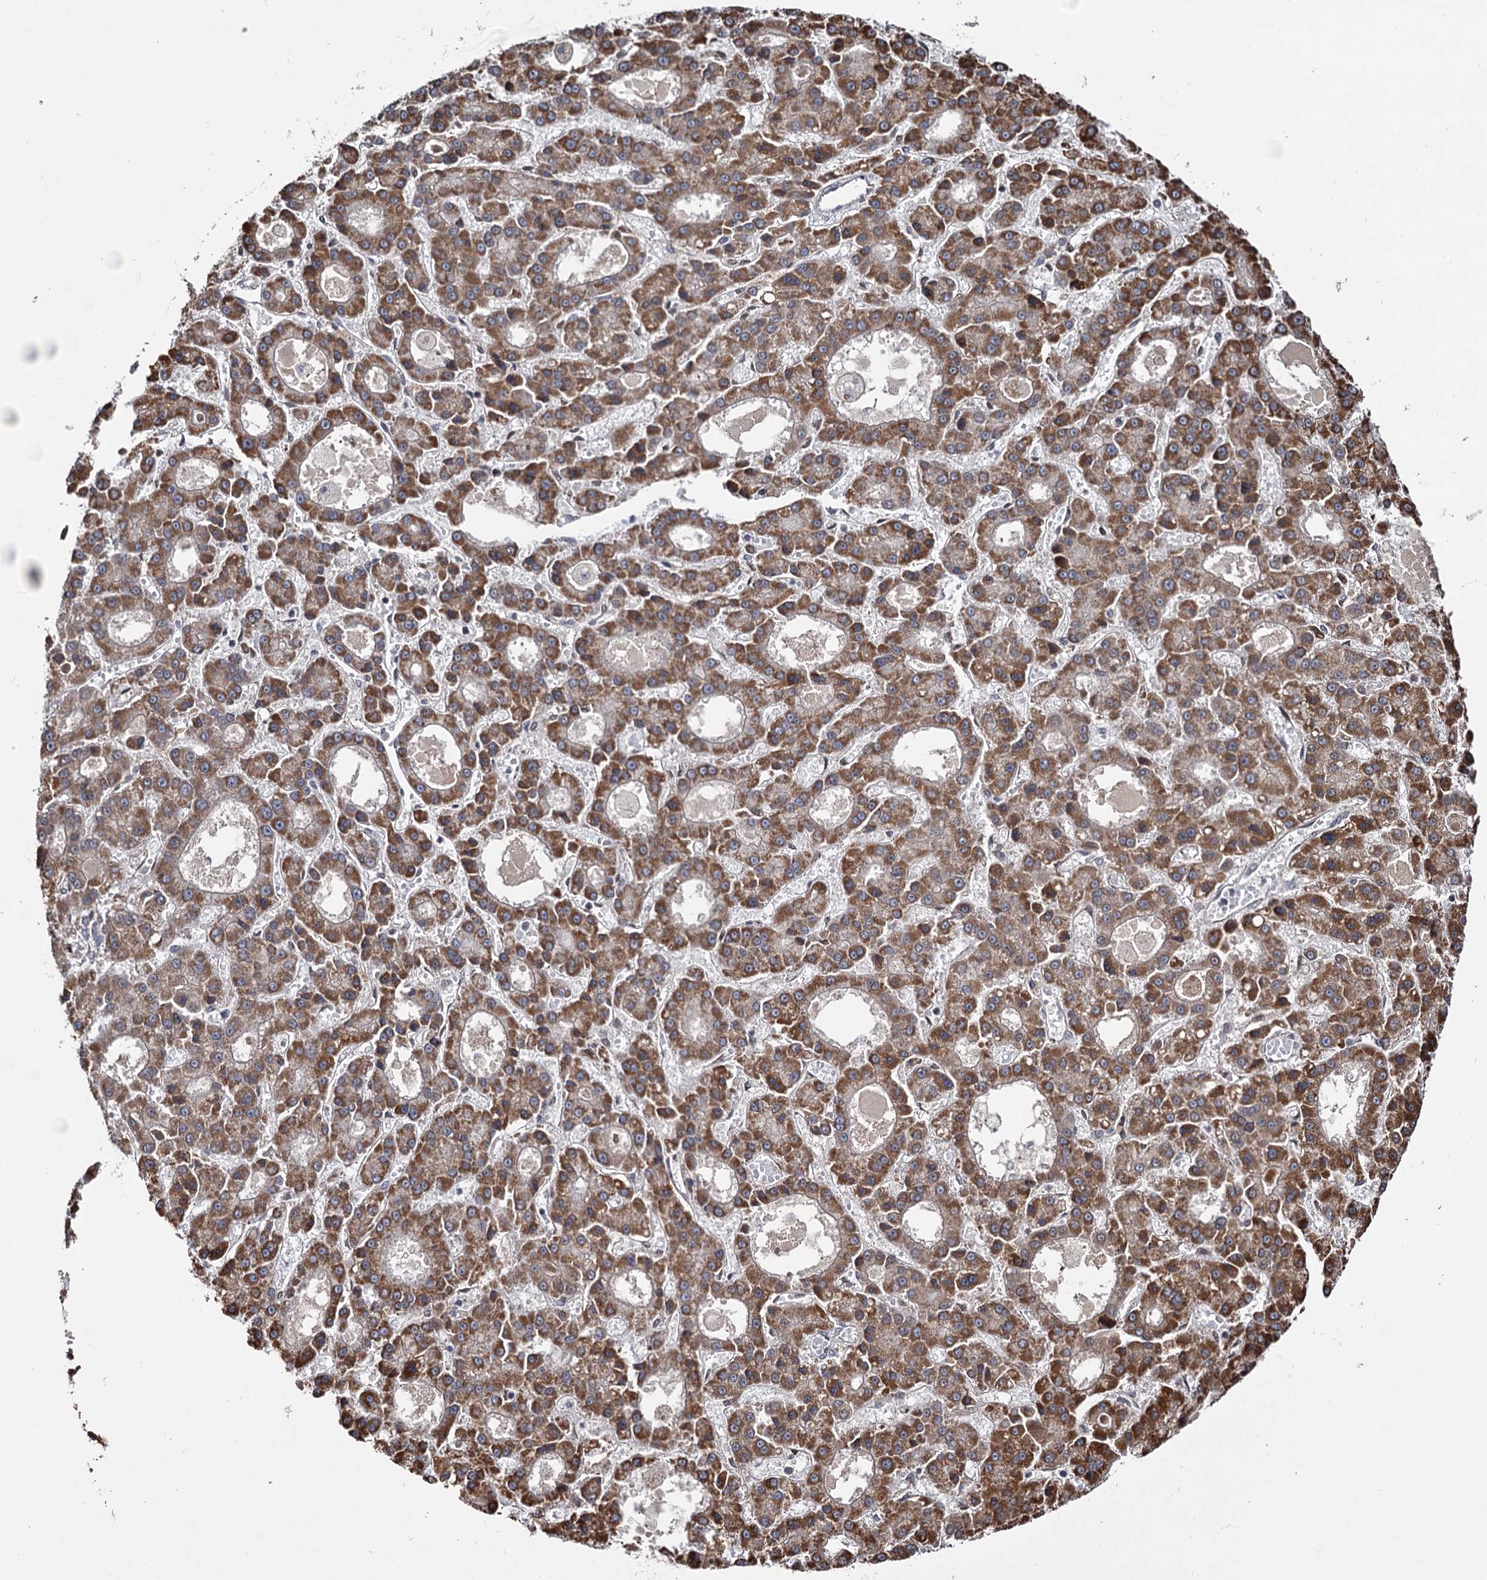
{"staining": {"intensity": "moderate", "quantity": ">75%", "location": "cytoplasmic/membranous"}, "tissue": "liver cancer", "cell_type": "Tumor cells", "image_type": "cancer", "snomed": [{"axis": "morphology", "description": "Carcinoma, Hepatocellular, NOS"}, {"axis": "topography", "description": "Liver"}], "caption": "Immunohistochemistry image of human liver cancer (hepatocellular carcinoma) stained for a protein (brown), which demonstrates medium levels of moderate cytoplasmic/membranous positivity in approximately >75% of tumor cells.", "gene": "CEP76", "patient": {"sex": "male", "age": 70}}